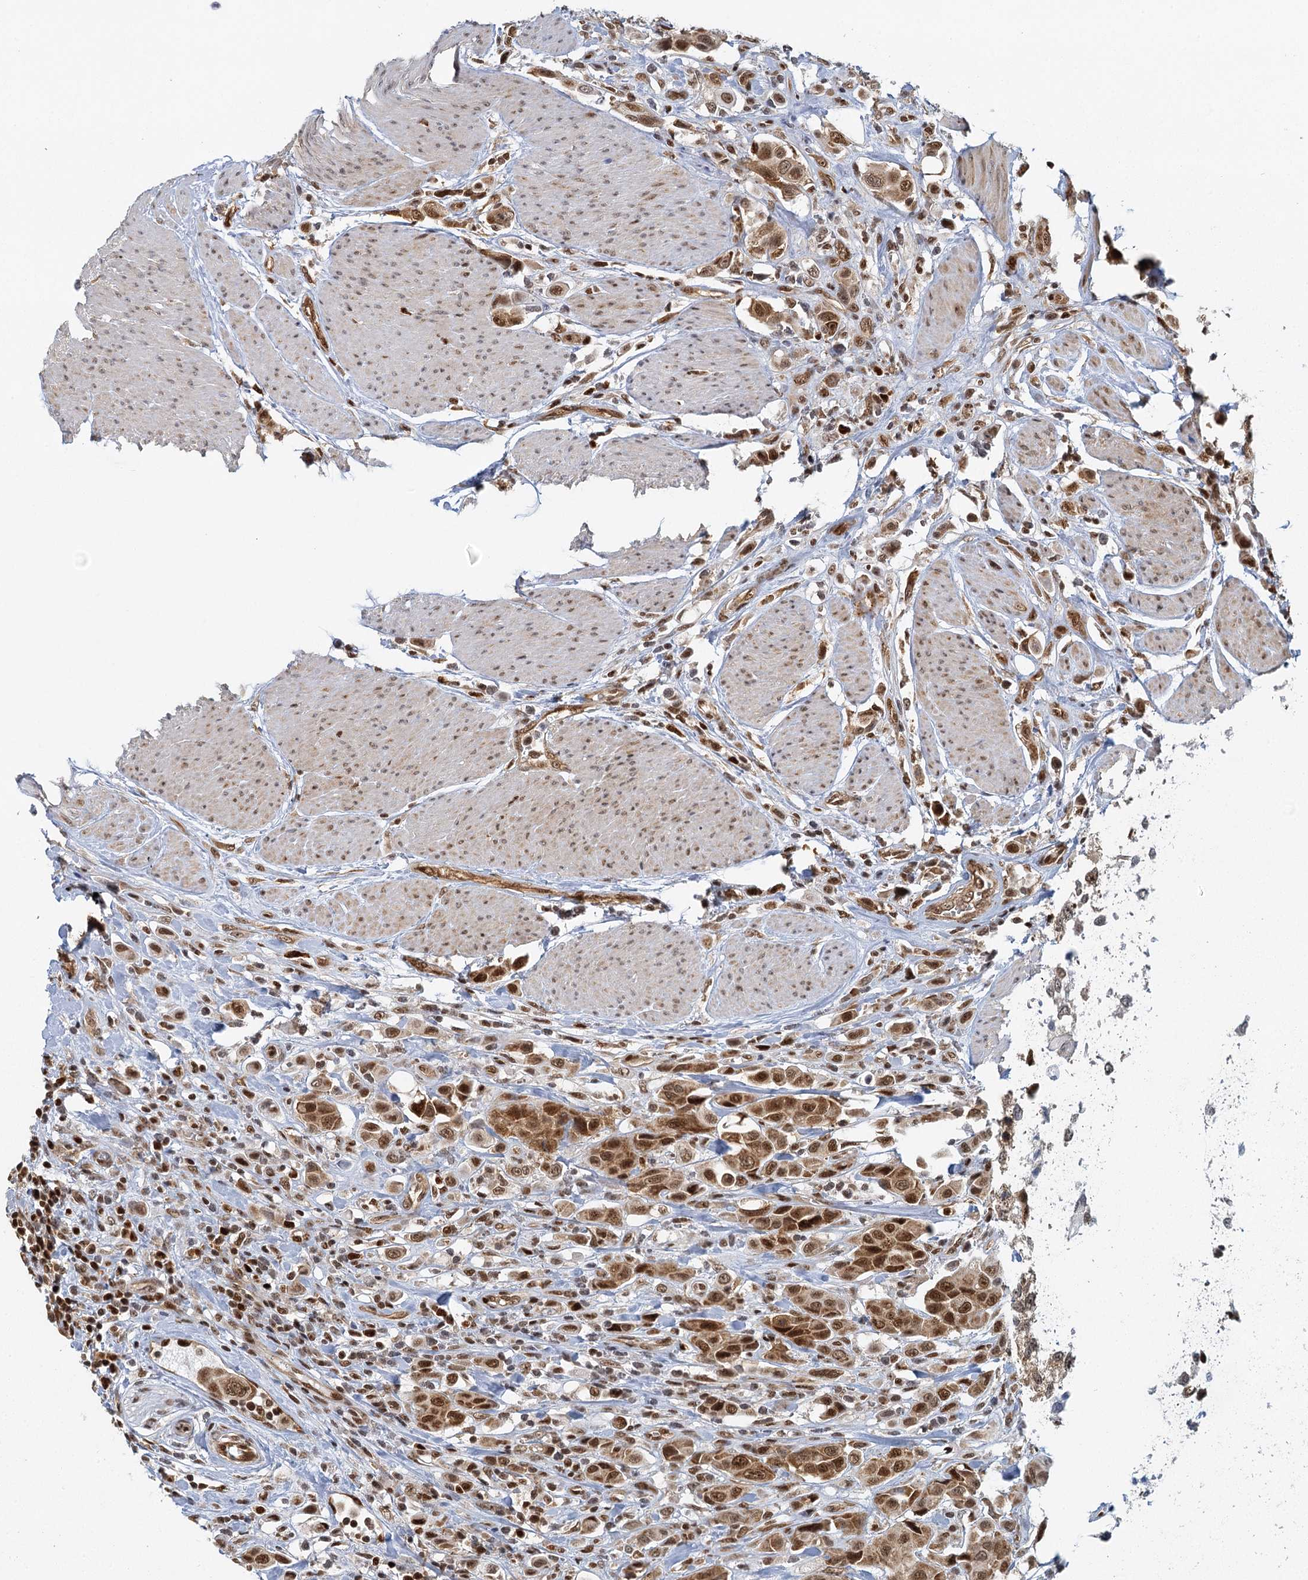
{"staining": {"intensity": "strong", "quantity": ">75%", "location": "nuclear"}, "tissue": "urothelial cancer", "cell_type": "Tumor cells", "image_type": "cancer", "snomed": [{"axis": "morphology", "description": "Urothelial carcinoma, High grade"}, {"axis": "topography", "description": "Urinary bladder"}], "caption": "This is a micrograph of immunohistochemistry staining of urothelial cancer, which shows strong expression in the nuclear of tumor cells.", "gene": "GPATCH11", "patient": {"sex": "male", "age": 50}}